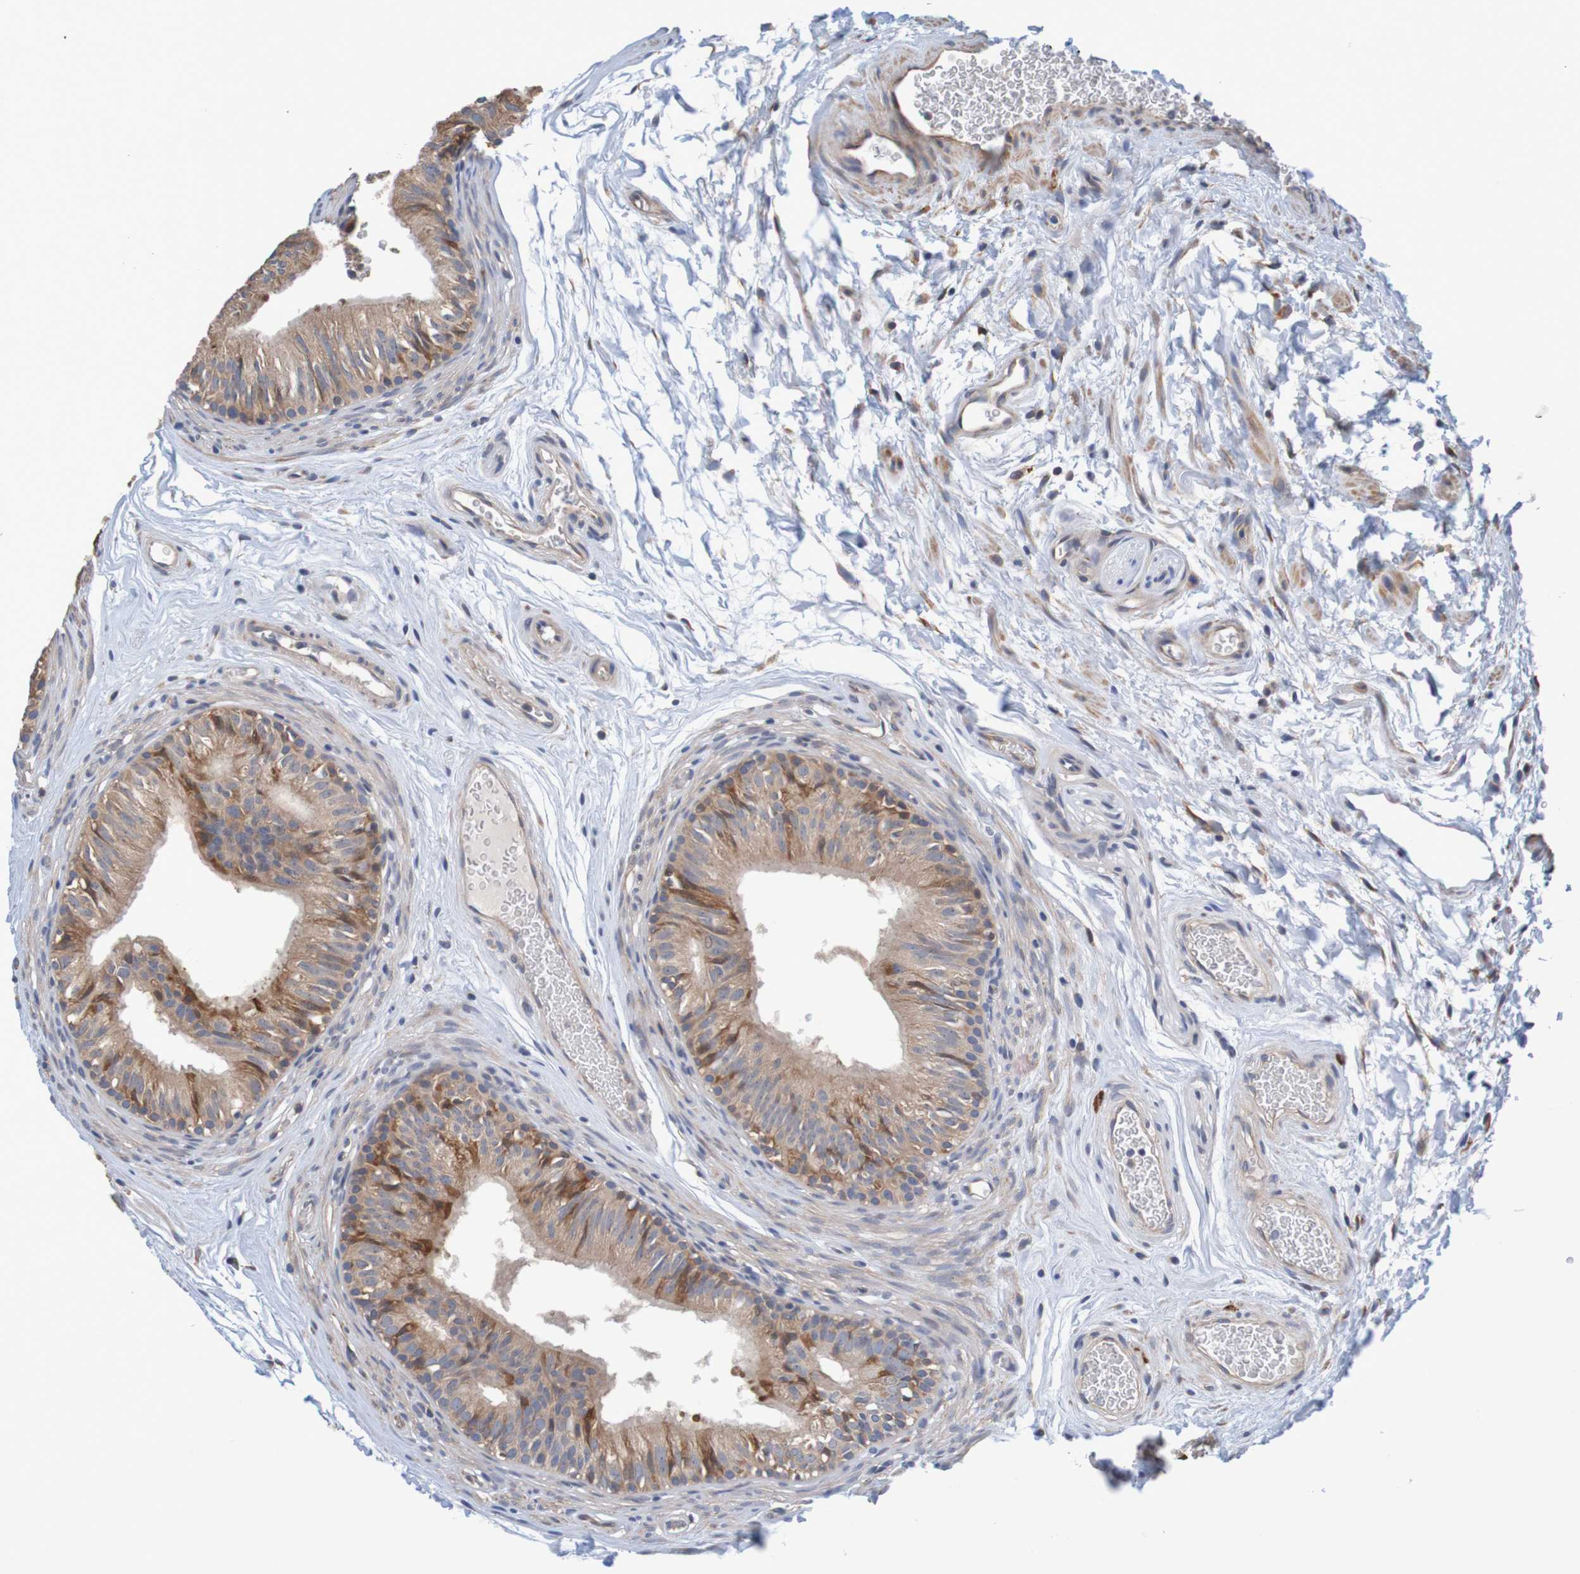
{"staining": {"intensity": "moderate", "quantity": ">75%", "location": "cytoplasmic/membranous"}, "tissue": "epididymis", "cell_type": "Glandular cells", "image_type": "normal", "snomed": [{"axis": "morphology", "description": "Normal tissue, NOS"}, {"axis": "topography", "description": "Epididymis"}], "caption": "Protein expression by immunohistochemistry displays moderate cytoplasmic/membranous expression in approximately >75% of glandular cells in benign epididymis.", "gene": "CLDN18", "patient": {"sex": "male", "age": 36}}